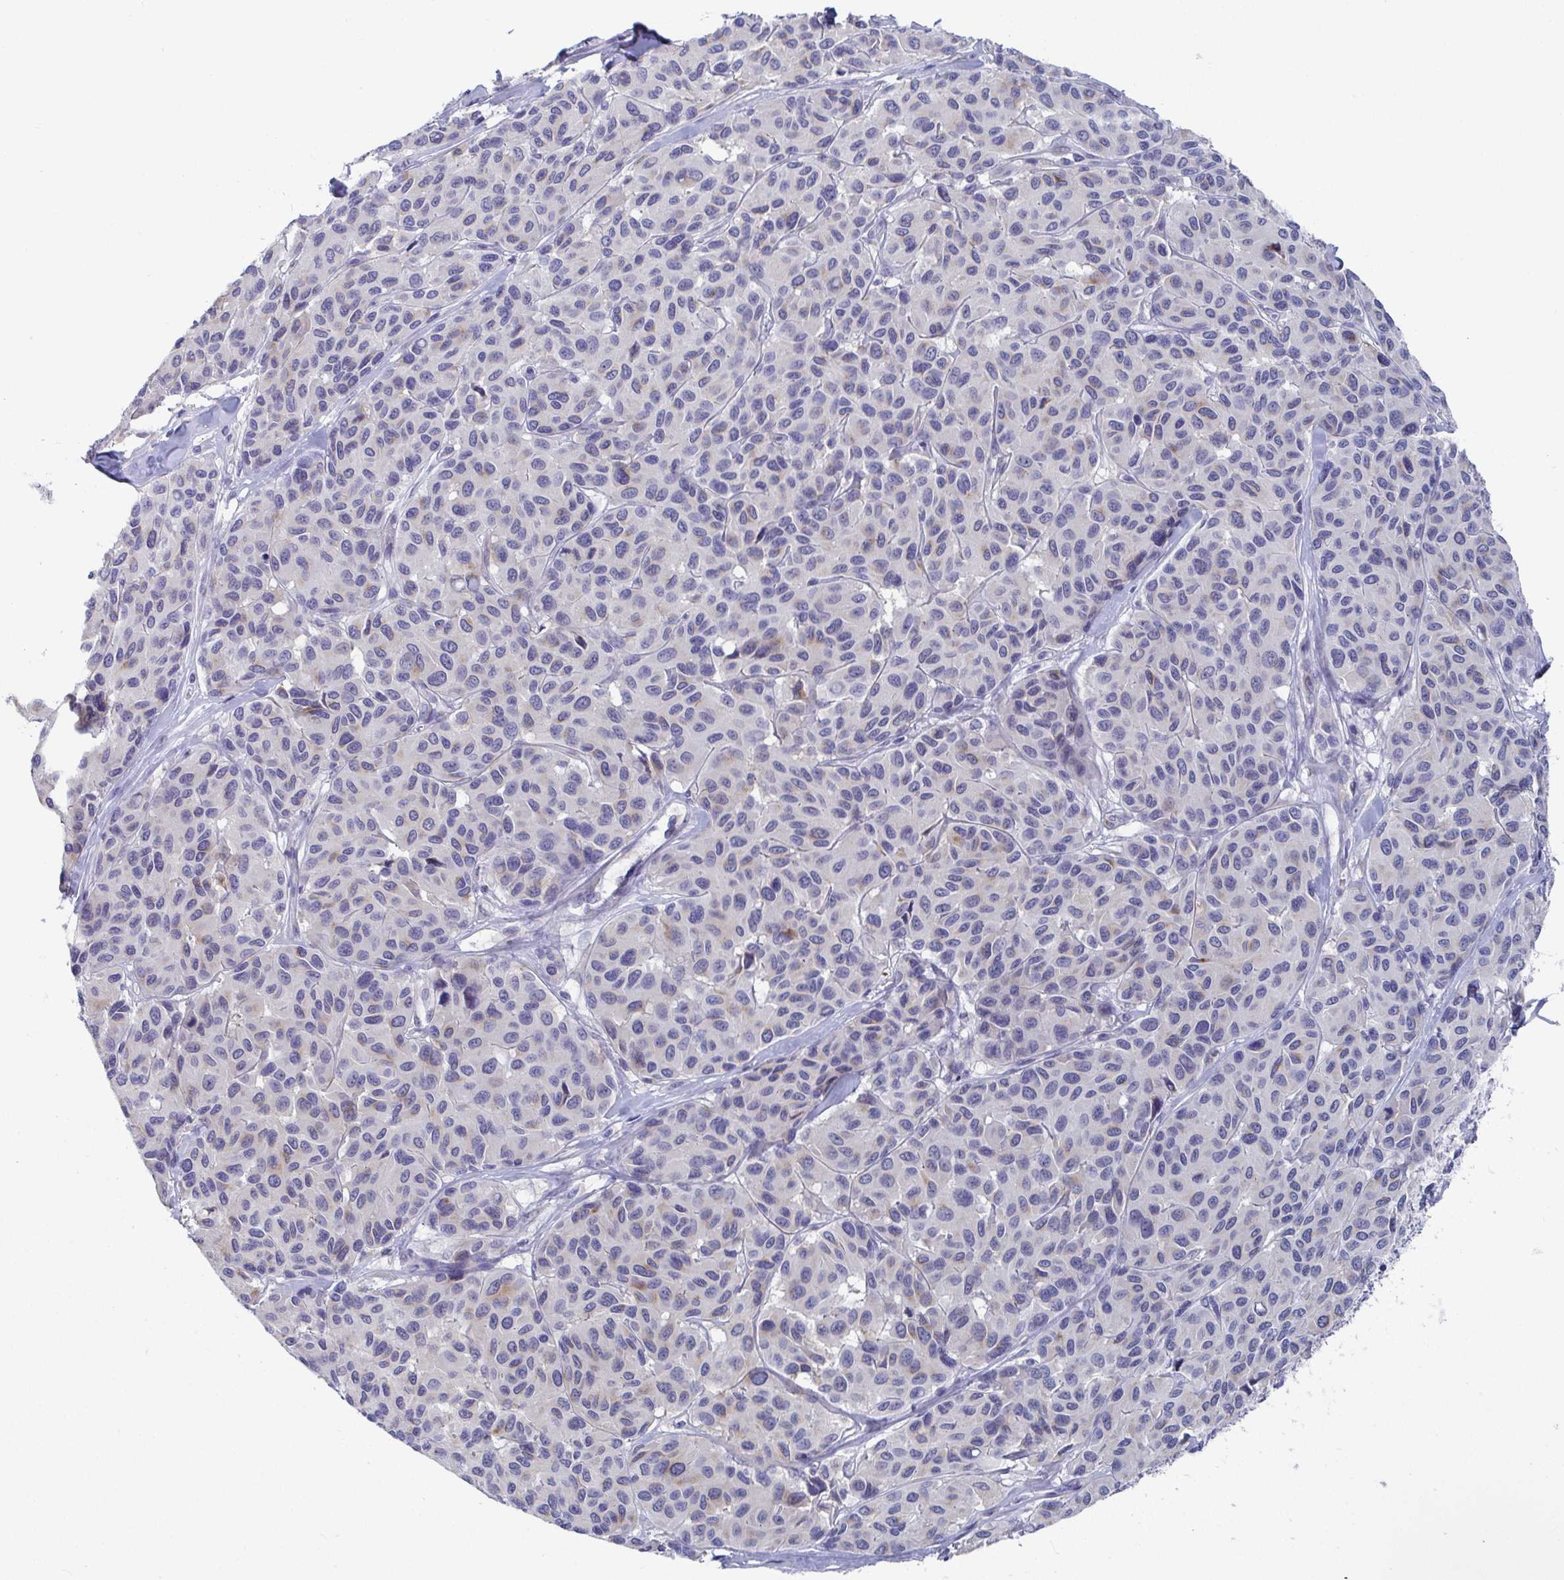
{"staining": {"intensity": "negative", "quantity": "none", "location": "none"}, "tissue": "melanoma", "cell_type": "Tumor cells", "image_type": "cancer", "snomed": [{"axis": "morphology", "description": "Malignant melanoma, NOS"}, {"axis": "topography", "description": "Skin"}], "caption": "Tumor cells are negative for brown protein staining in melanoma.", "gene": "TAS2R39", "patient": {"sex": "female", "age": 66}}